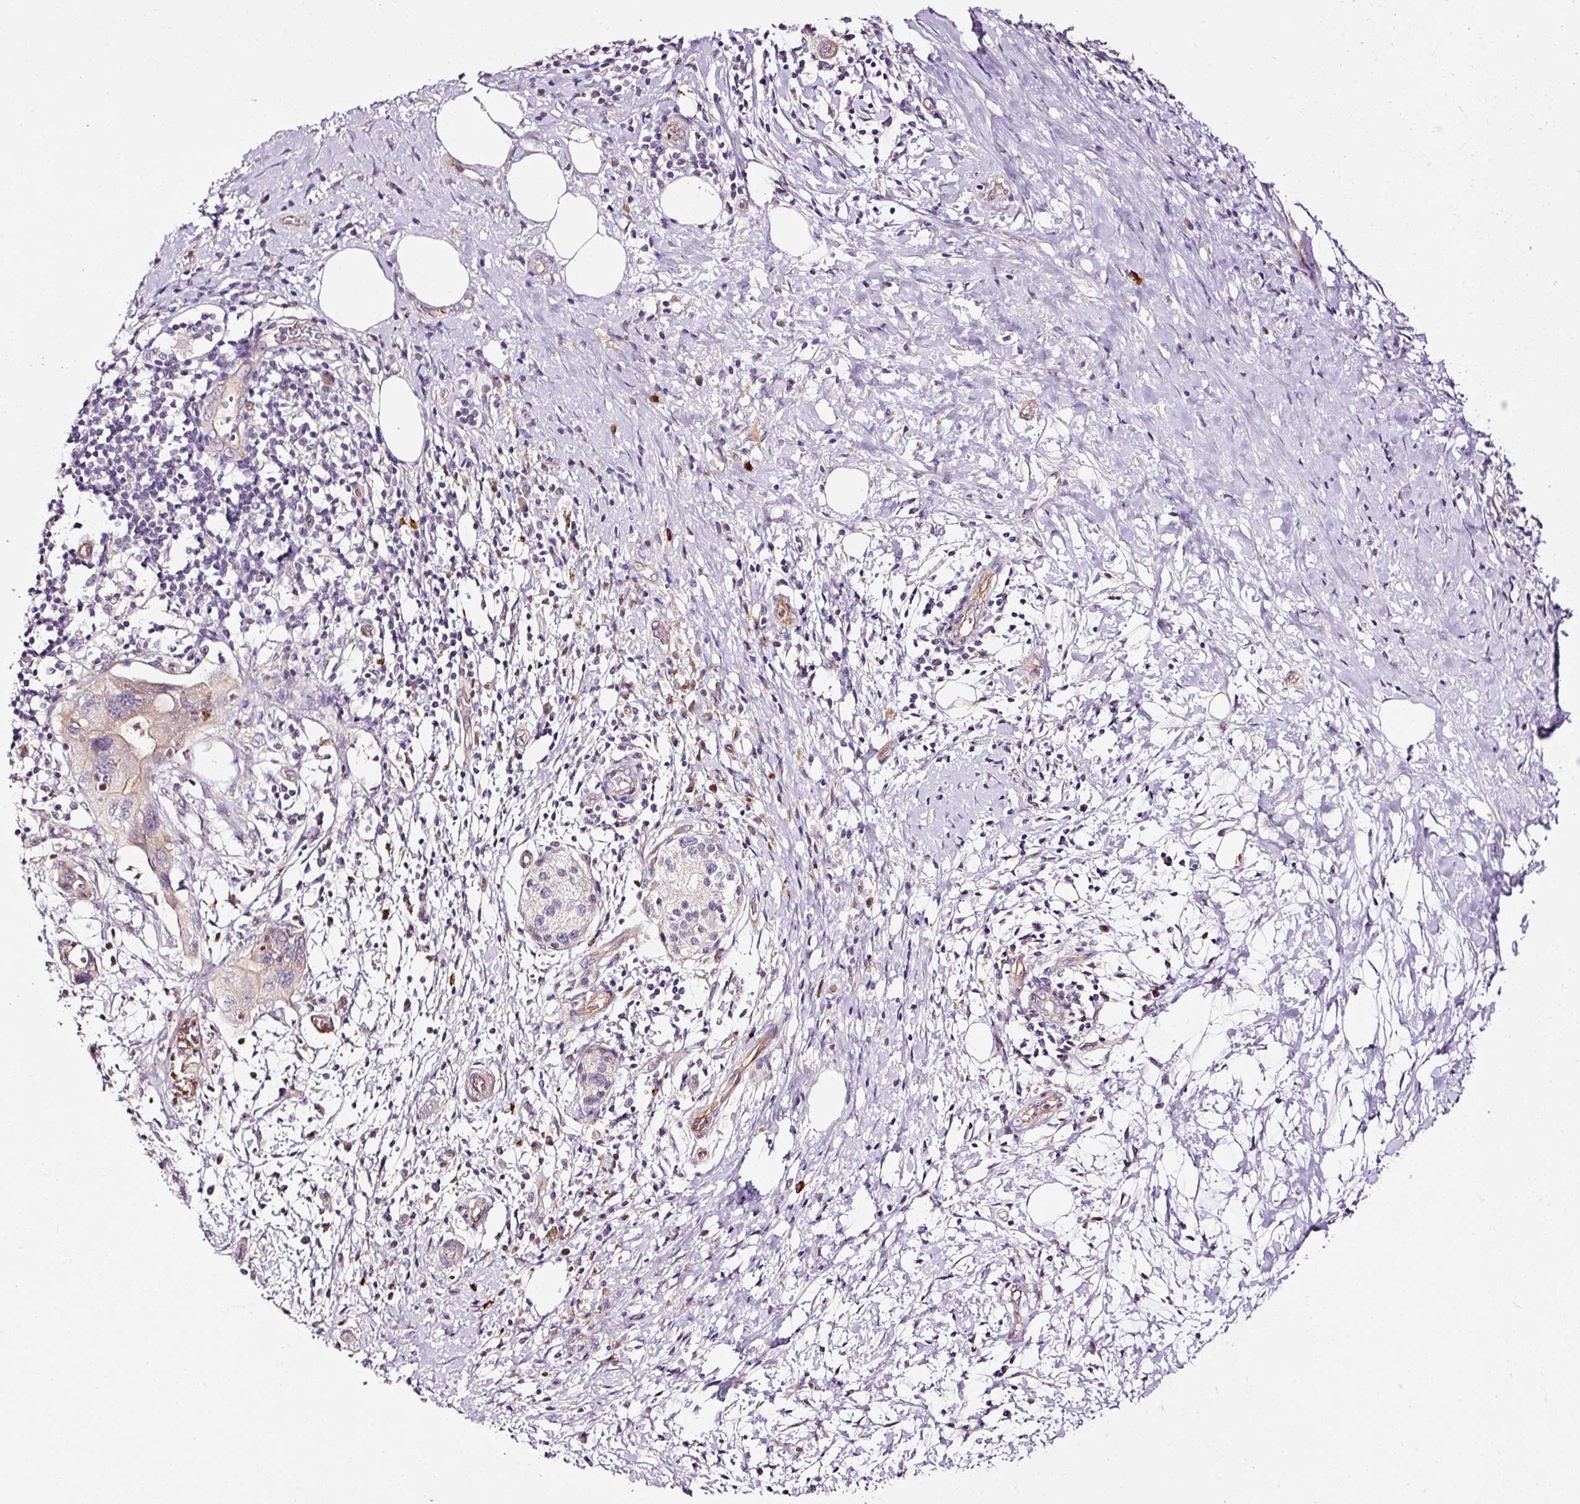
{"staining": {"intensity": "negative", "quantity": "none", "location": "none"}, "tissue": "pancreatic cancer", "cell_type": "Tumor cells", "image_type": "cancer", "snomed": [{"axis": "morphology", "description": "Adenocarcinoma, NOS"}, {"axis": "topography", "description": "Pancreas"}], "caption": "The image reveals no staining of tumor cells in pancreatic cancer (adenocarcinoma).", "gene": "ABCB4", "patient": {"sex": "female", "age": 73}}